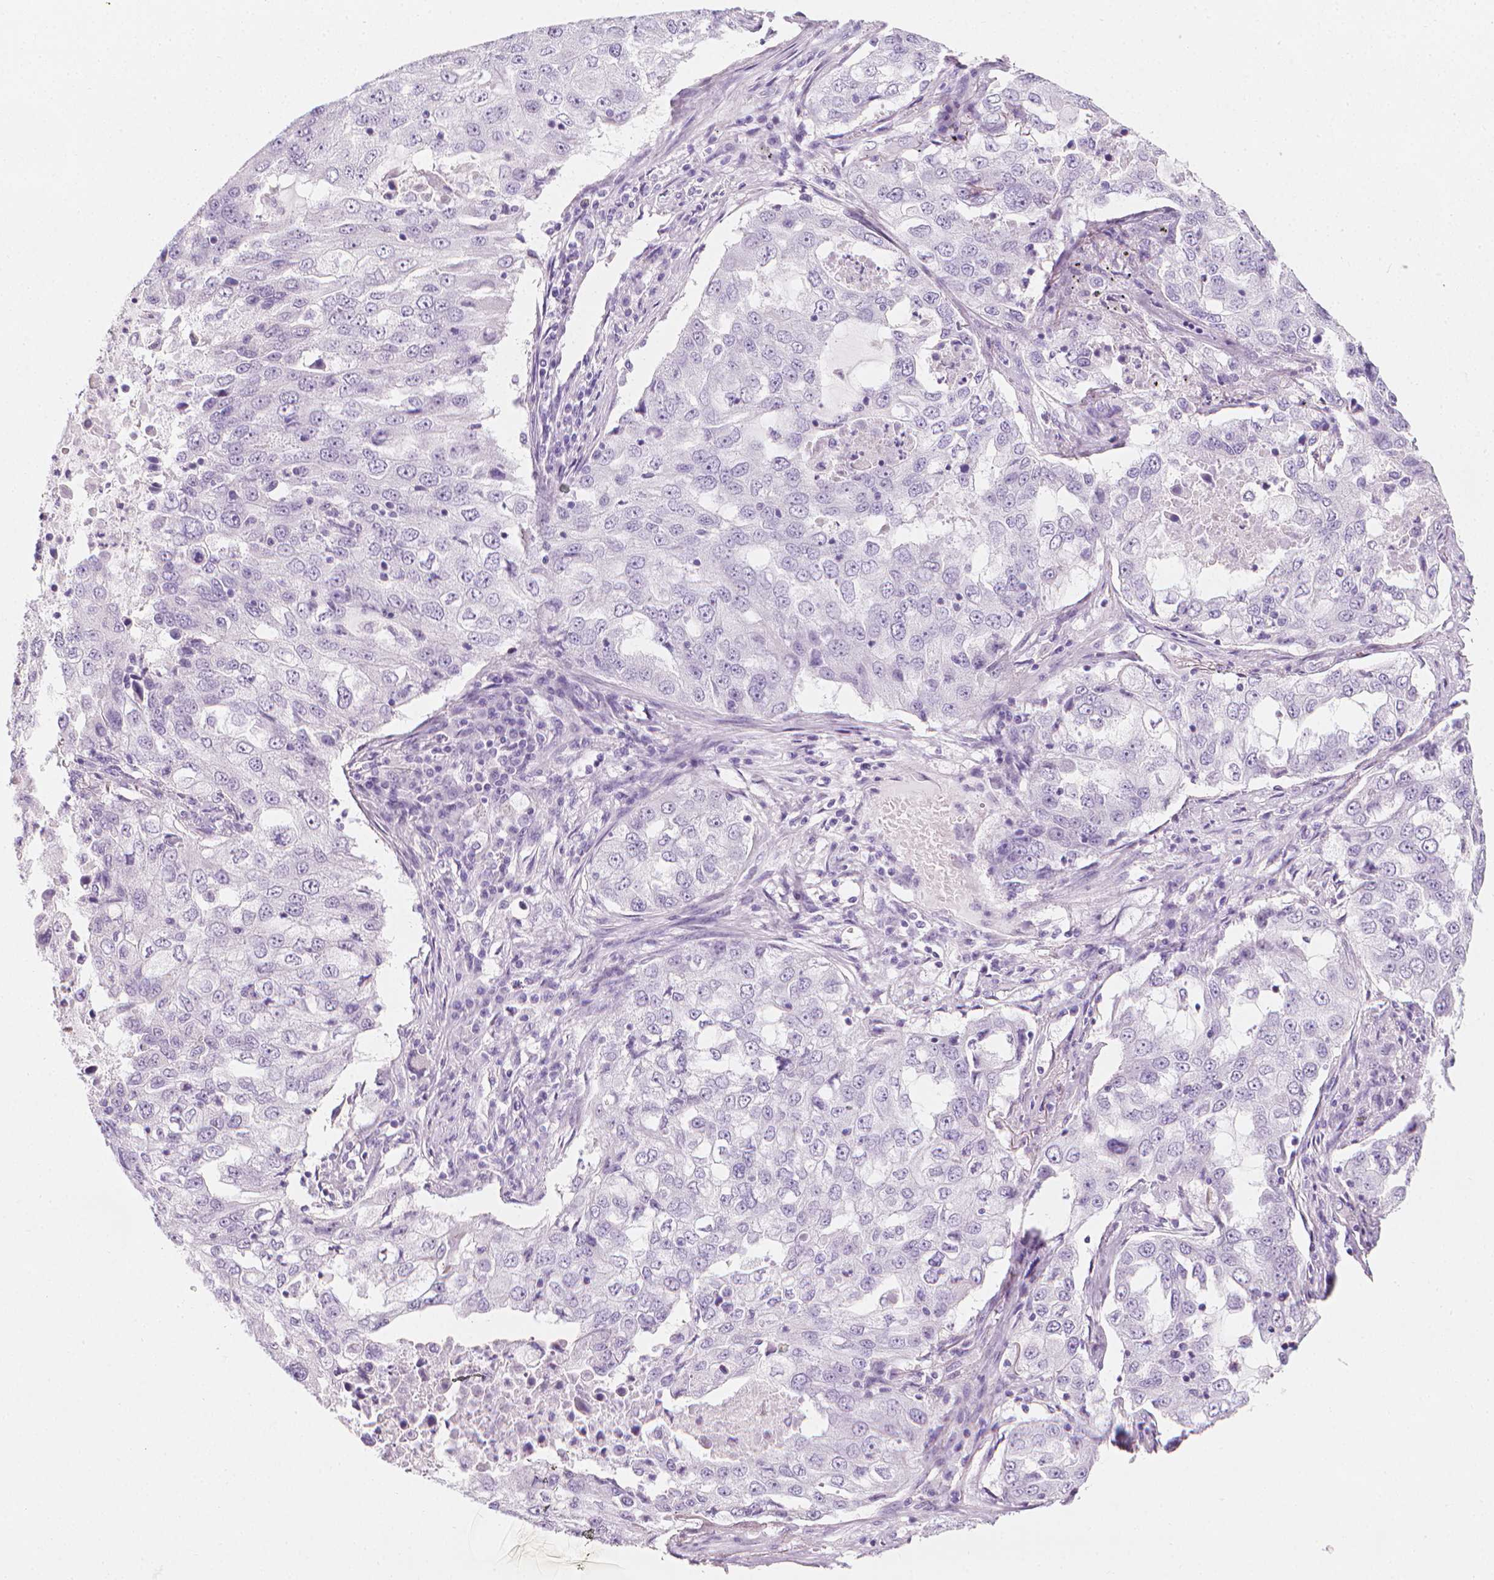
{"staining": {"intensity": "negative", "quantity": "none", "location": "none"}, "tissue": "lung cancer", "cell_type": "Tumor cells", "image_type": "cancer", "snomed": [{"axis": "morphology", "description": "Adenocarcinoma, NOS"}, {"axis": "topography", "description": "Lung"}], "caption": "Immunohistochemical staining of adenocarcinoma (lung) shows no significant expression in tumor cells.", "gene": "DCAF8L1", "patient": {"sex": "female", "age": 61}}